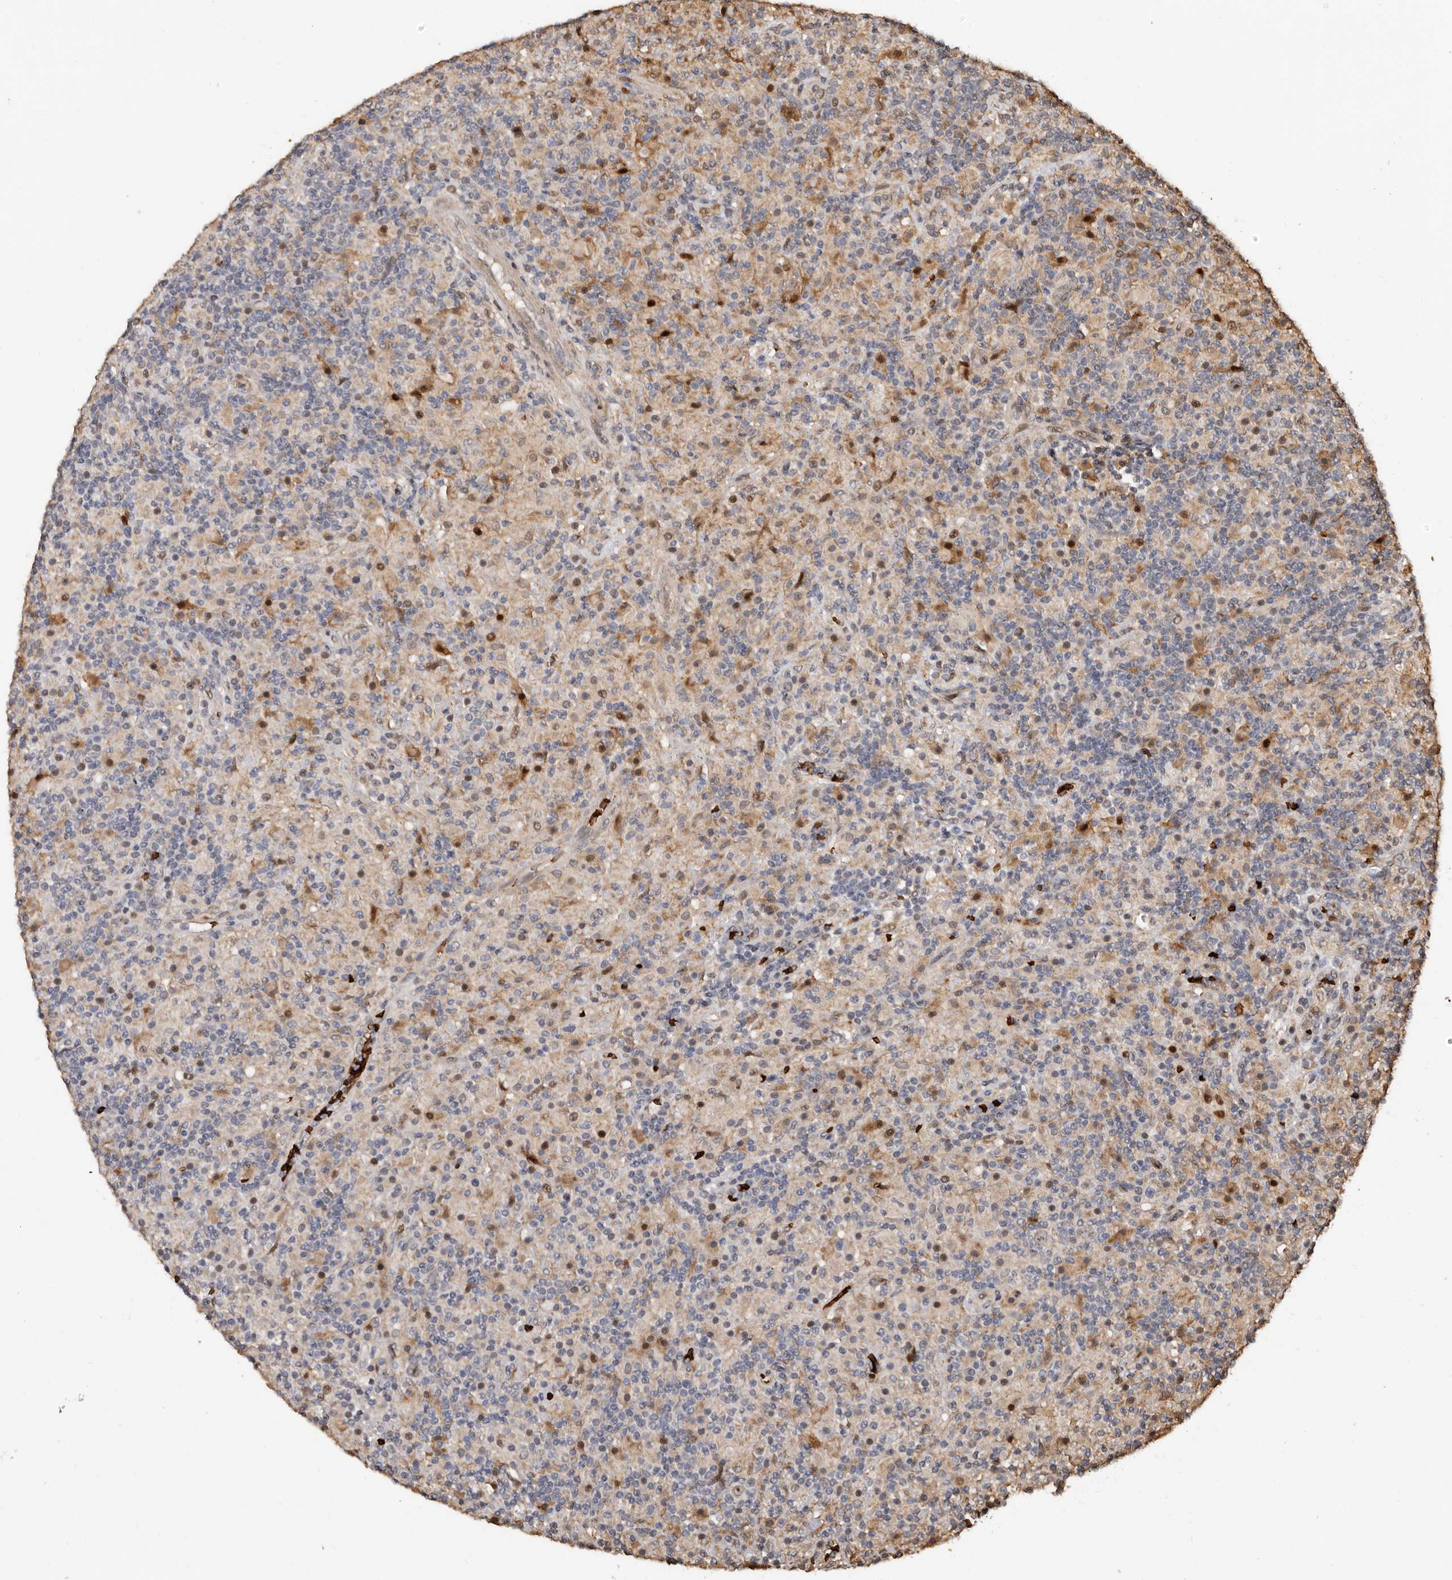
{"staining": {"intensity": "weak", "quantity": "<25%", "location": "nuclear"}, "tissue": "lymphoma", "cell_type": "Tumor cells", "image_type": "cancer", "snomed": [{"axis": "morphology", "description": "Hodgkin's disease, NOS"}, {"axis": "topography", "description": "Lymph node"}], "caption": "This is an IHC image of human Hodgkin's disease. There is no expression in tumor cells.", "gene": "GRAMD2A", "patient": {"sex": "male", "age": 70}}